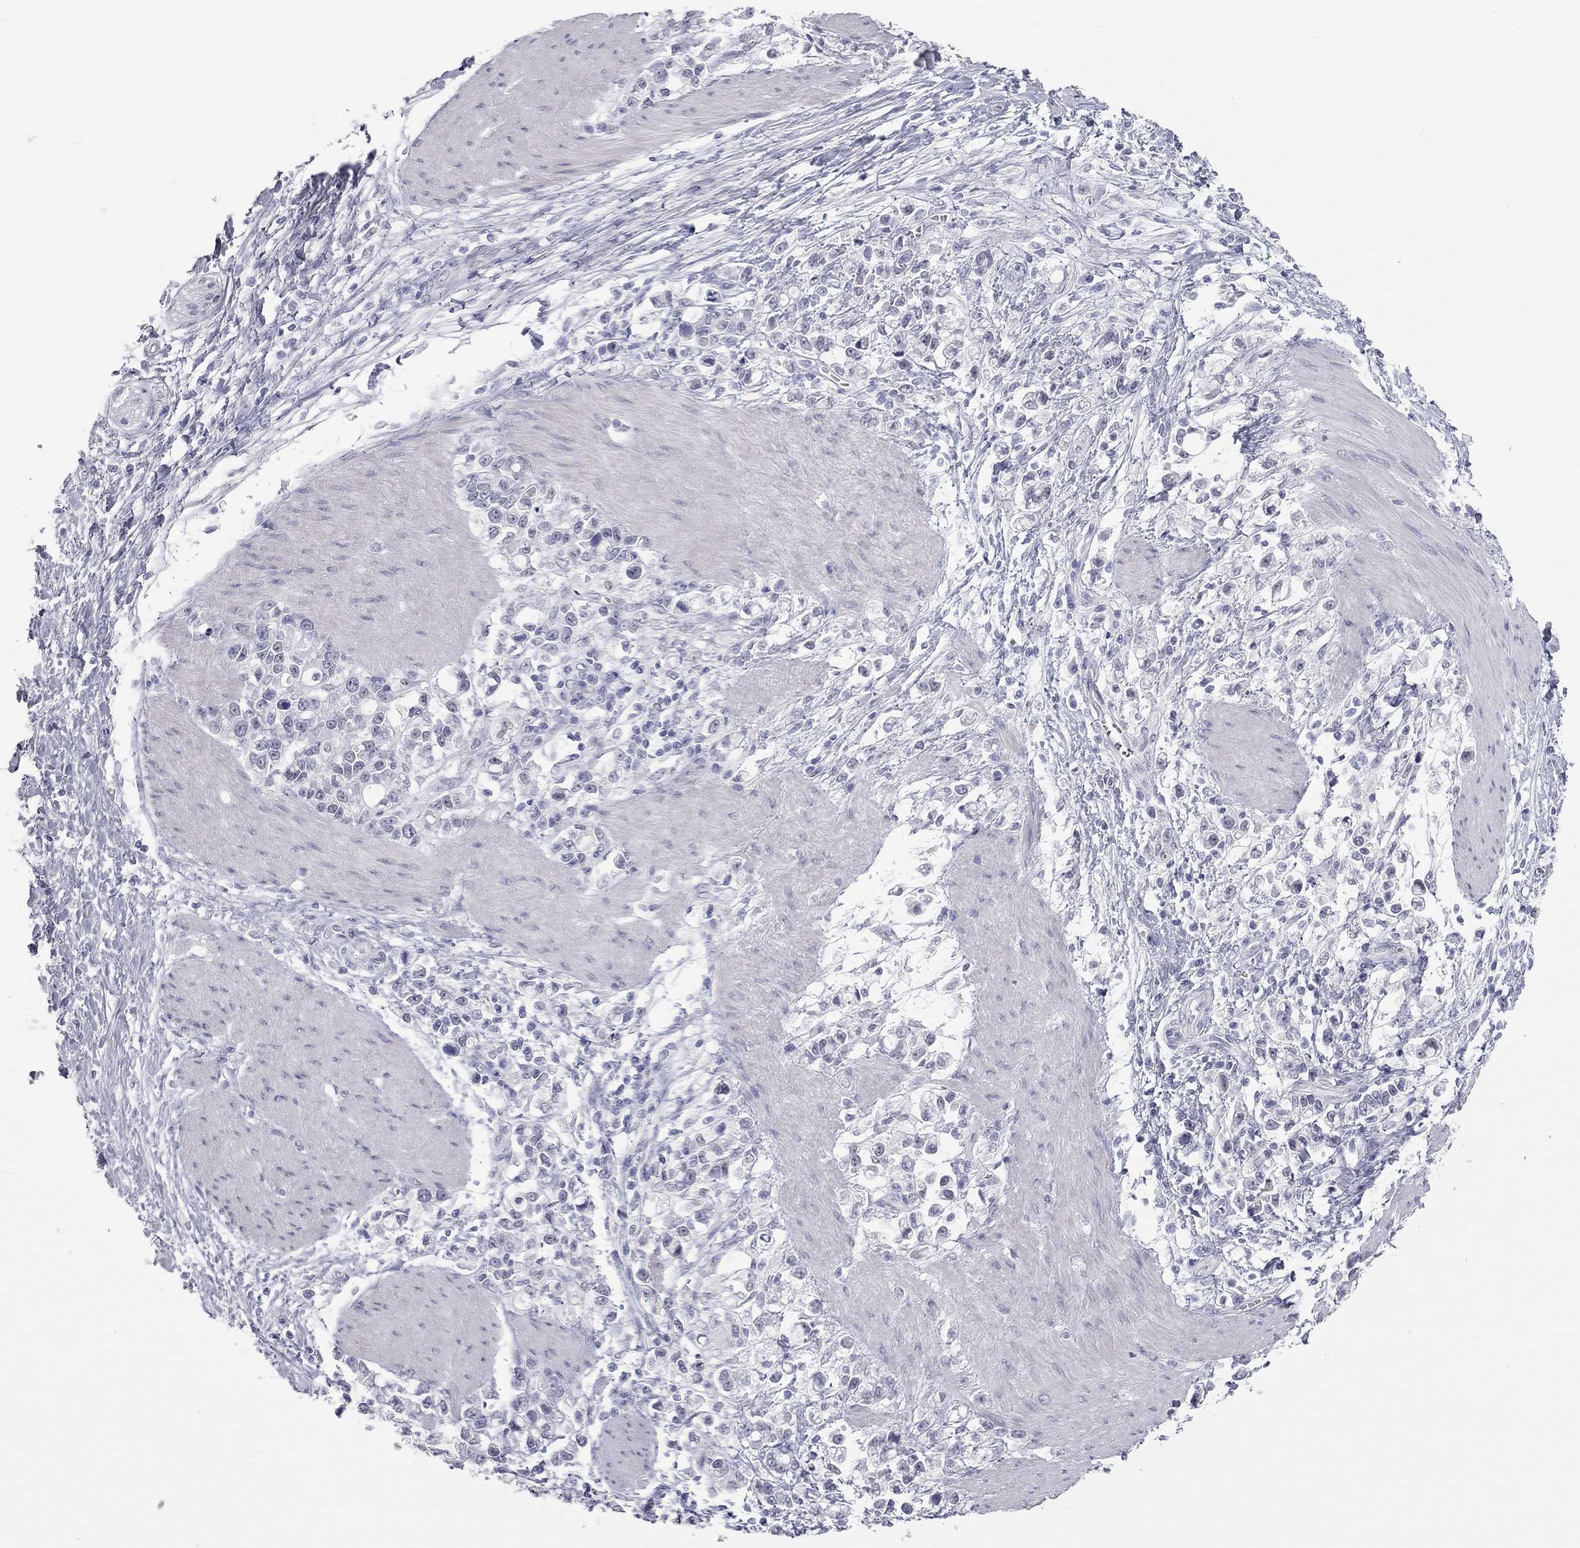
{"staining": {"intensity": "negative", "quantity": "none", "location": "none"}, "tissue": "stomach cancer", "cell_type": "Tumor cells", "image_type": "cancer", "snomed": [{"axis": "morphology", "description": "Adenocarcinoma, NOS"}, {"axis": "topography", "description": "Stomach"}], "caption": "The IHC histopathology image has no significant staining in tumor cells of adenocarcinoma (stomach) tissue.", "gene": "AK8", "patient": {"sex": "male", "age": 63}}